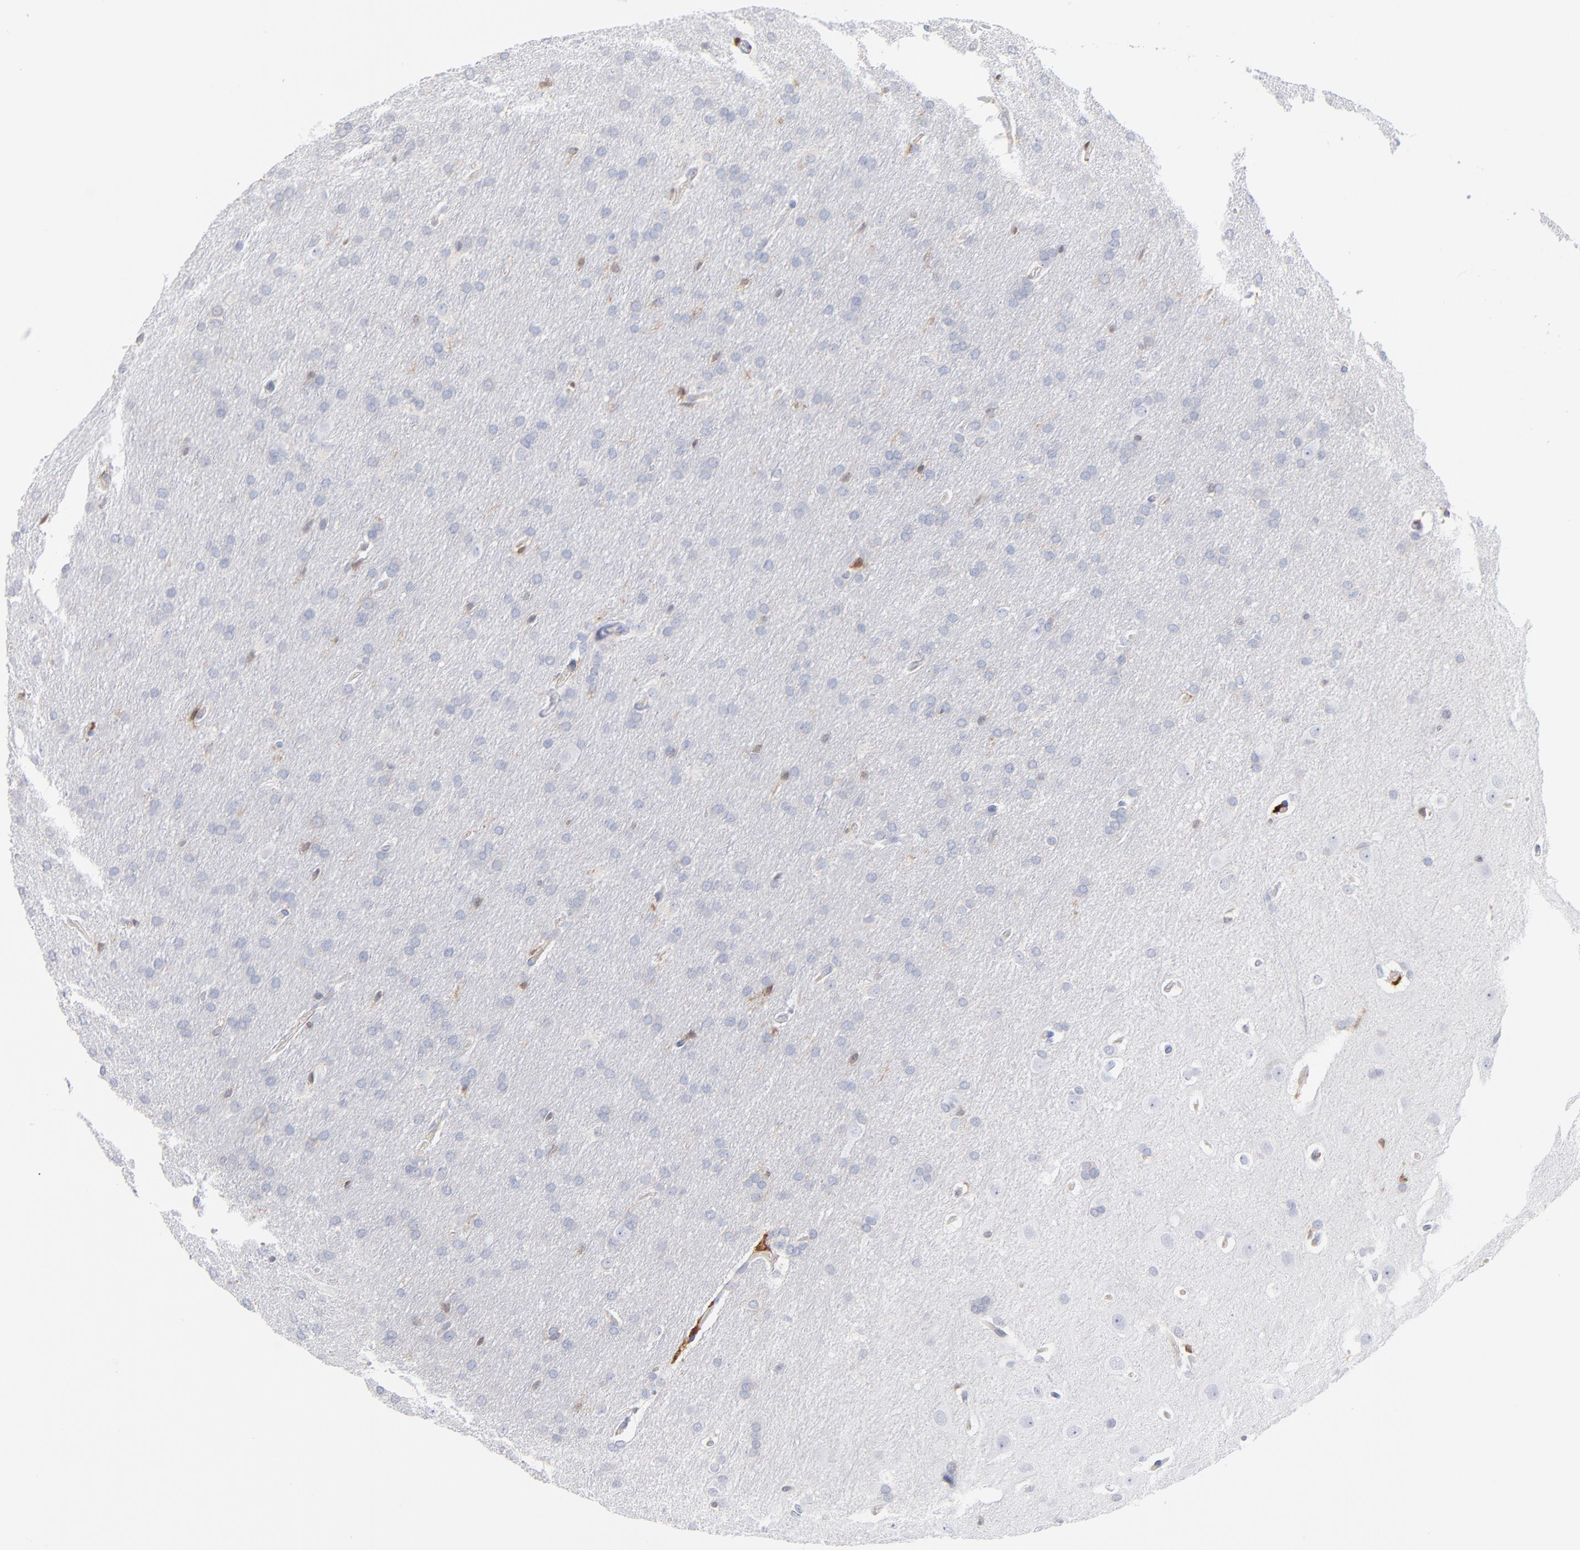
{"staining": {"intensity": "negative", "quantity": "none", "location": "none"}, "tissue": "glioma", "cell_type": "Tumor cells", "image_type": "cancer", "snomed": [{"axis": "morphology", "description": "Glioma, malignant, Low grade"}, {"axis": "topography", "description": "Brain"}], "caption": "IHC histopathology image of human glioma stained for a protein (brown), which exhibits no positivity in tumor cells.", "gene": "IFIT2", "patient": {"sex": "female", "age": 32}}